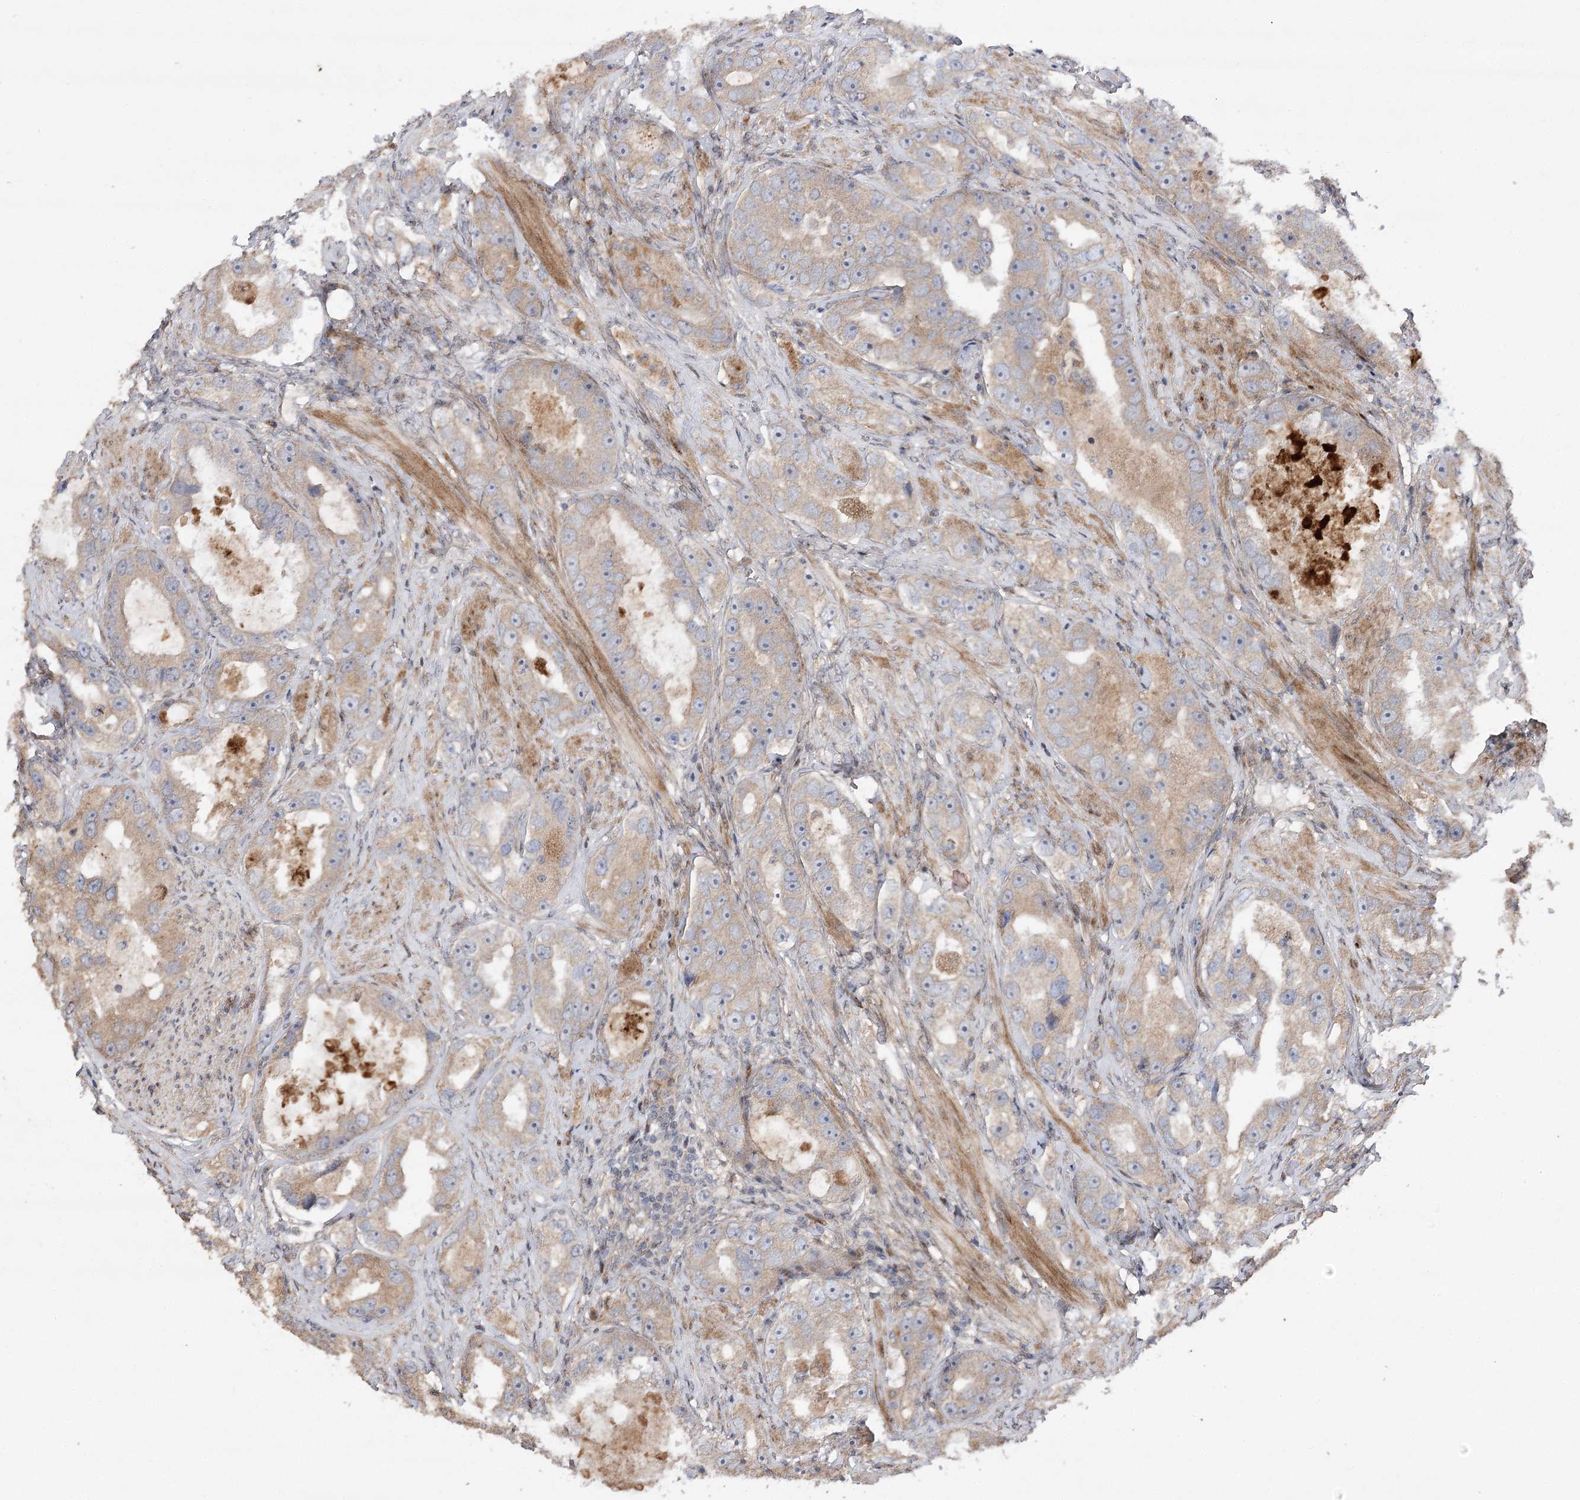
{"staining": {"intensity": "weak", "quantity": ">75%", "location": "cytoplasmic/membranous"}, "tissue": "prostate cancer", "cell_type": "Tumor cells", "image_type": "cancer", "snomed": [{"axis": "morphology", "description": "Adenocarcinoma, High grade"}, {"axis": "topography", "description": "Prostate"}], "caption": "Immunohistochemistry micrograph of prostate cancer stained for a protein (brown), which exhibits low levels of weak cytoplasmic/membranous positivity in about >75% of tumor cells.", "gene": "OBSL1", "patient": {"sex": "male", "age": 63}}